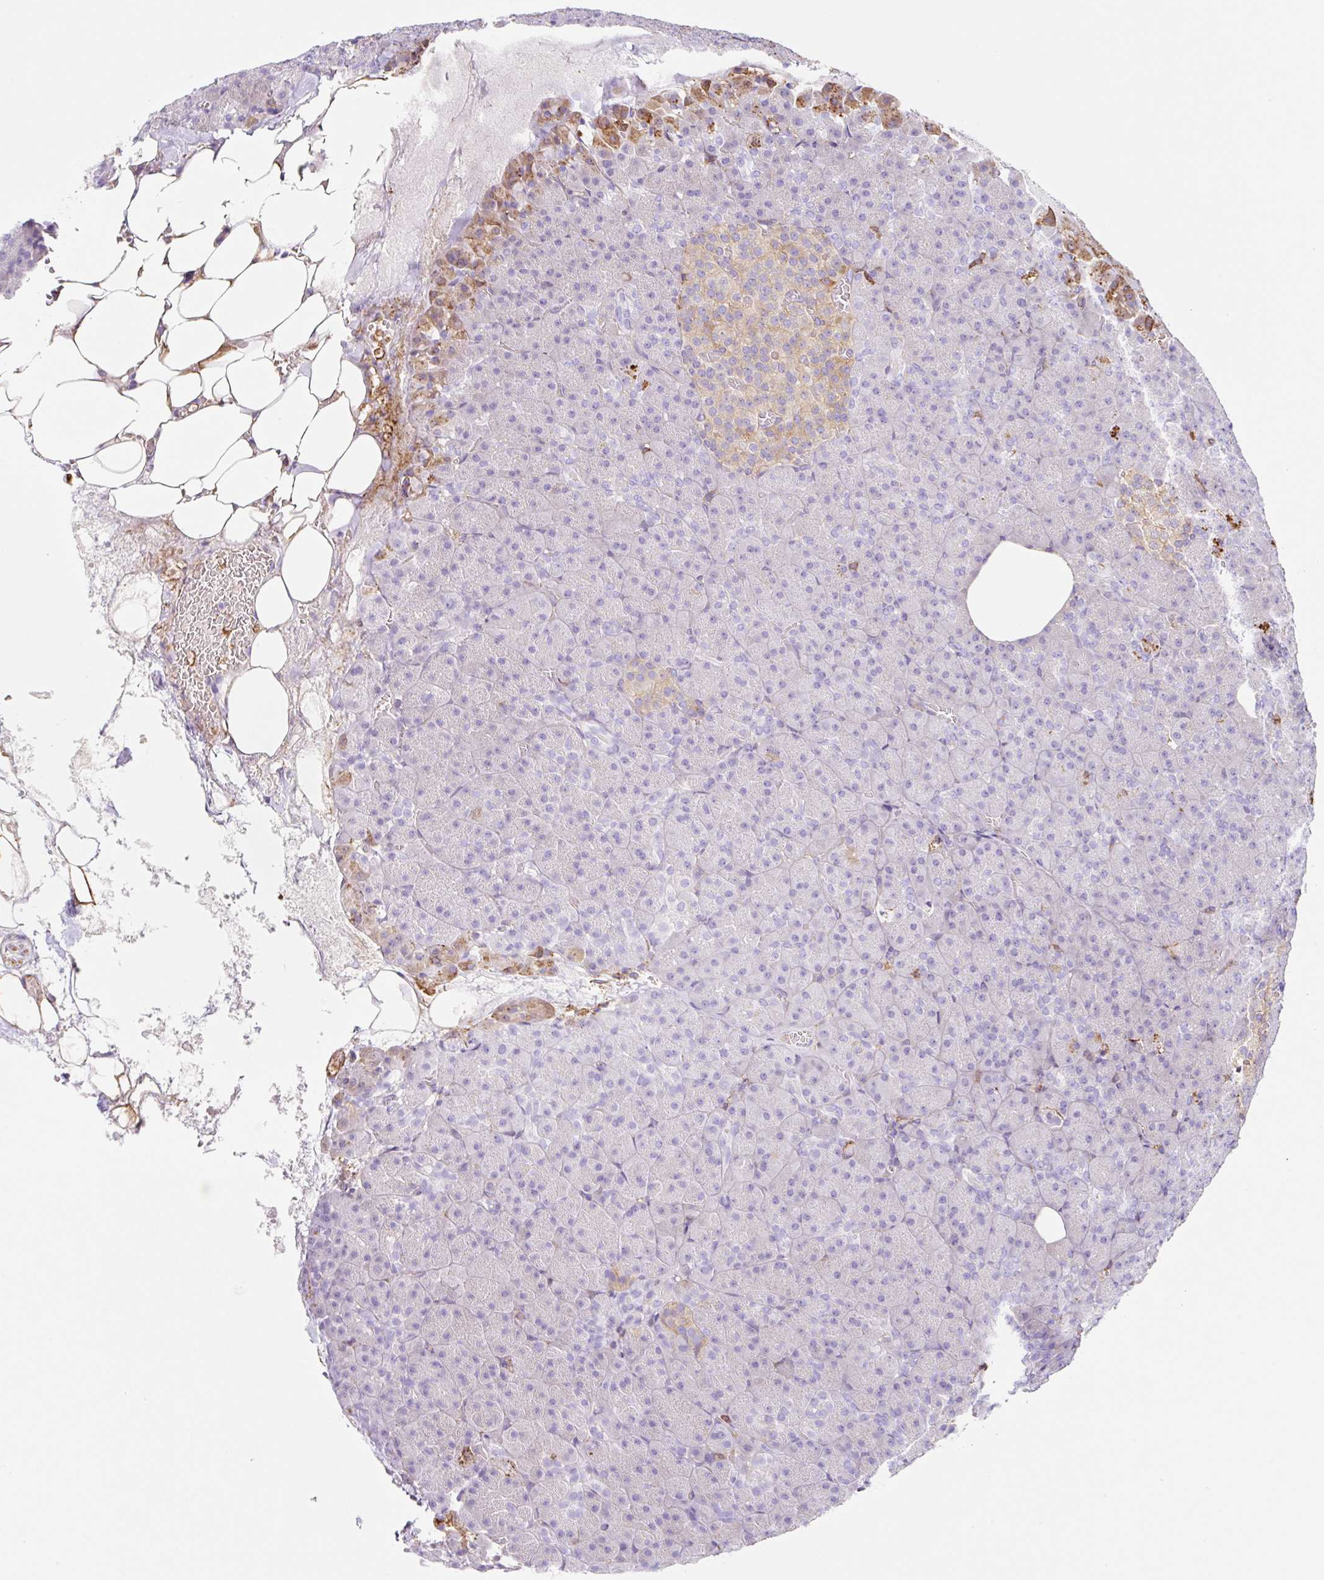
{"staining": {"intensity": "strong", "quantity": "<25%", "location": "cytoplasmic/membranous"}, "tissue": "pancreas", "cell_type": "Exocrine glandular cells", "image_type": "normal", "snomed": [{"axis": "morphology", "description": "Normal tissue, NOS"}, {"axis": "topography", "description": "Pancreas"}], "caption": "Strong cytoplasmic/membranous expression is seen in about <25% of exocrine glandular cells in normal pancreas.", "gene": "MTTP", "patient": {"sex": "female", "age": 74}}